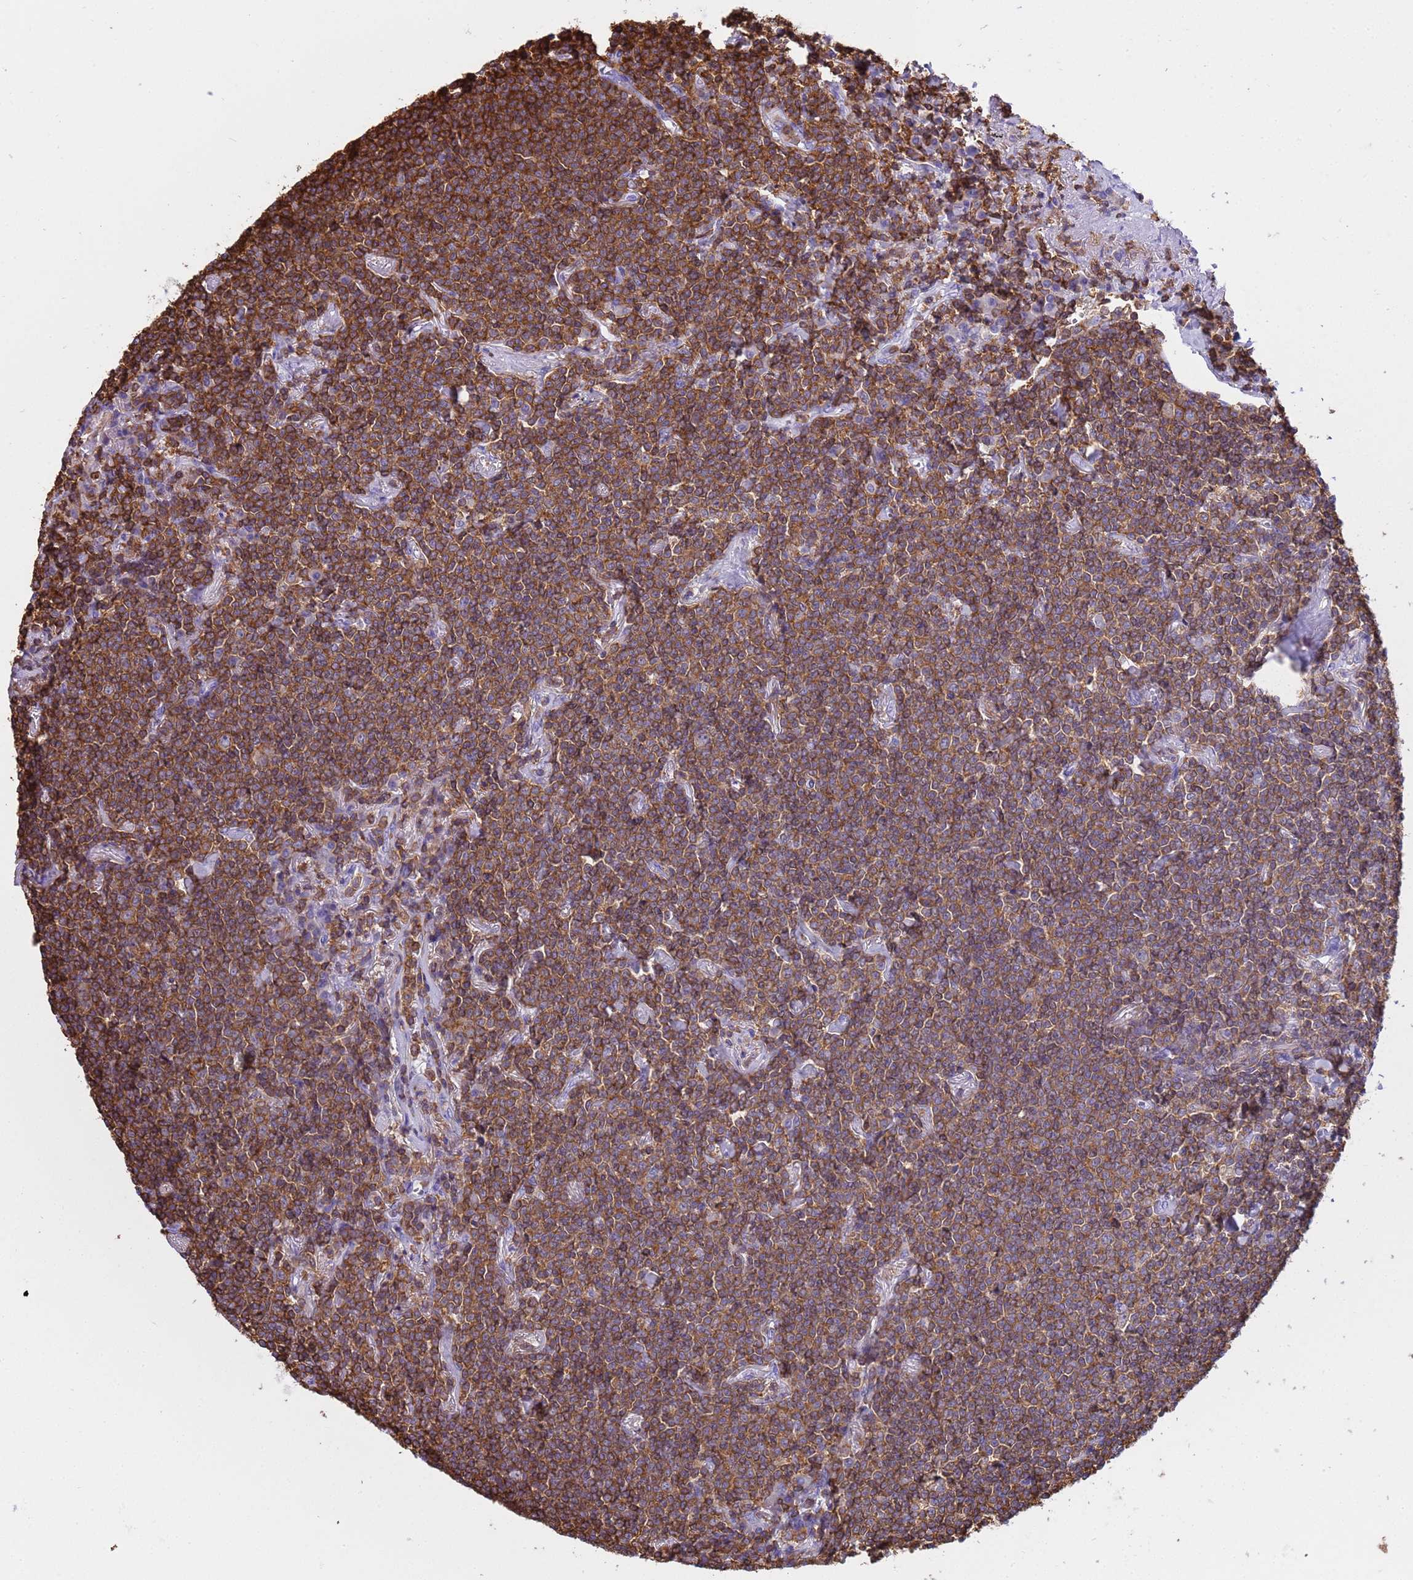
{"staining": {"intensity": "moderate", "quantity": ">75%", "location": "cytoplasmic/membranous"}, "tissue": "lymphoma", "cell_type": "Tumor cells", "image_type": "cancer", "snomed": [{"axis": "morphology", "description": "Malignant lymphoma, non-Hodgkin's type, Low grade"}, {"axis": "topography", "description": "Lung"}], "caption": "Protein analysis of malignant lymphoma, non-Hodgkin's type (low-grade) tissue reveals moderate cytoplasmic/membranous positivity in about >75% of tumor cells. (IHC, brightfield microscopy, high magnification).", "gene": "IRF5", "patient": {"sex": "female", "age": 71}}